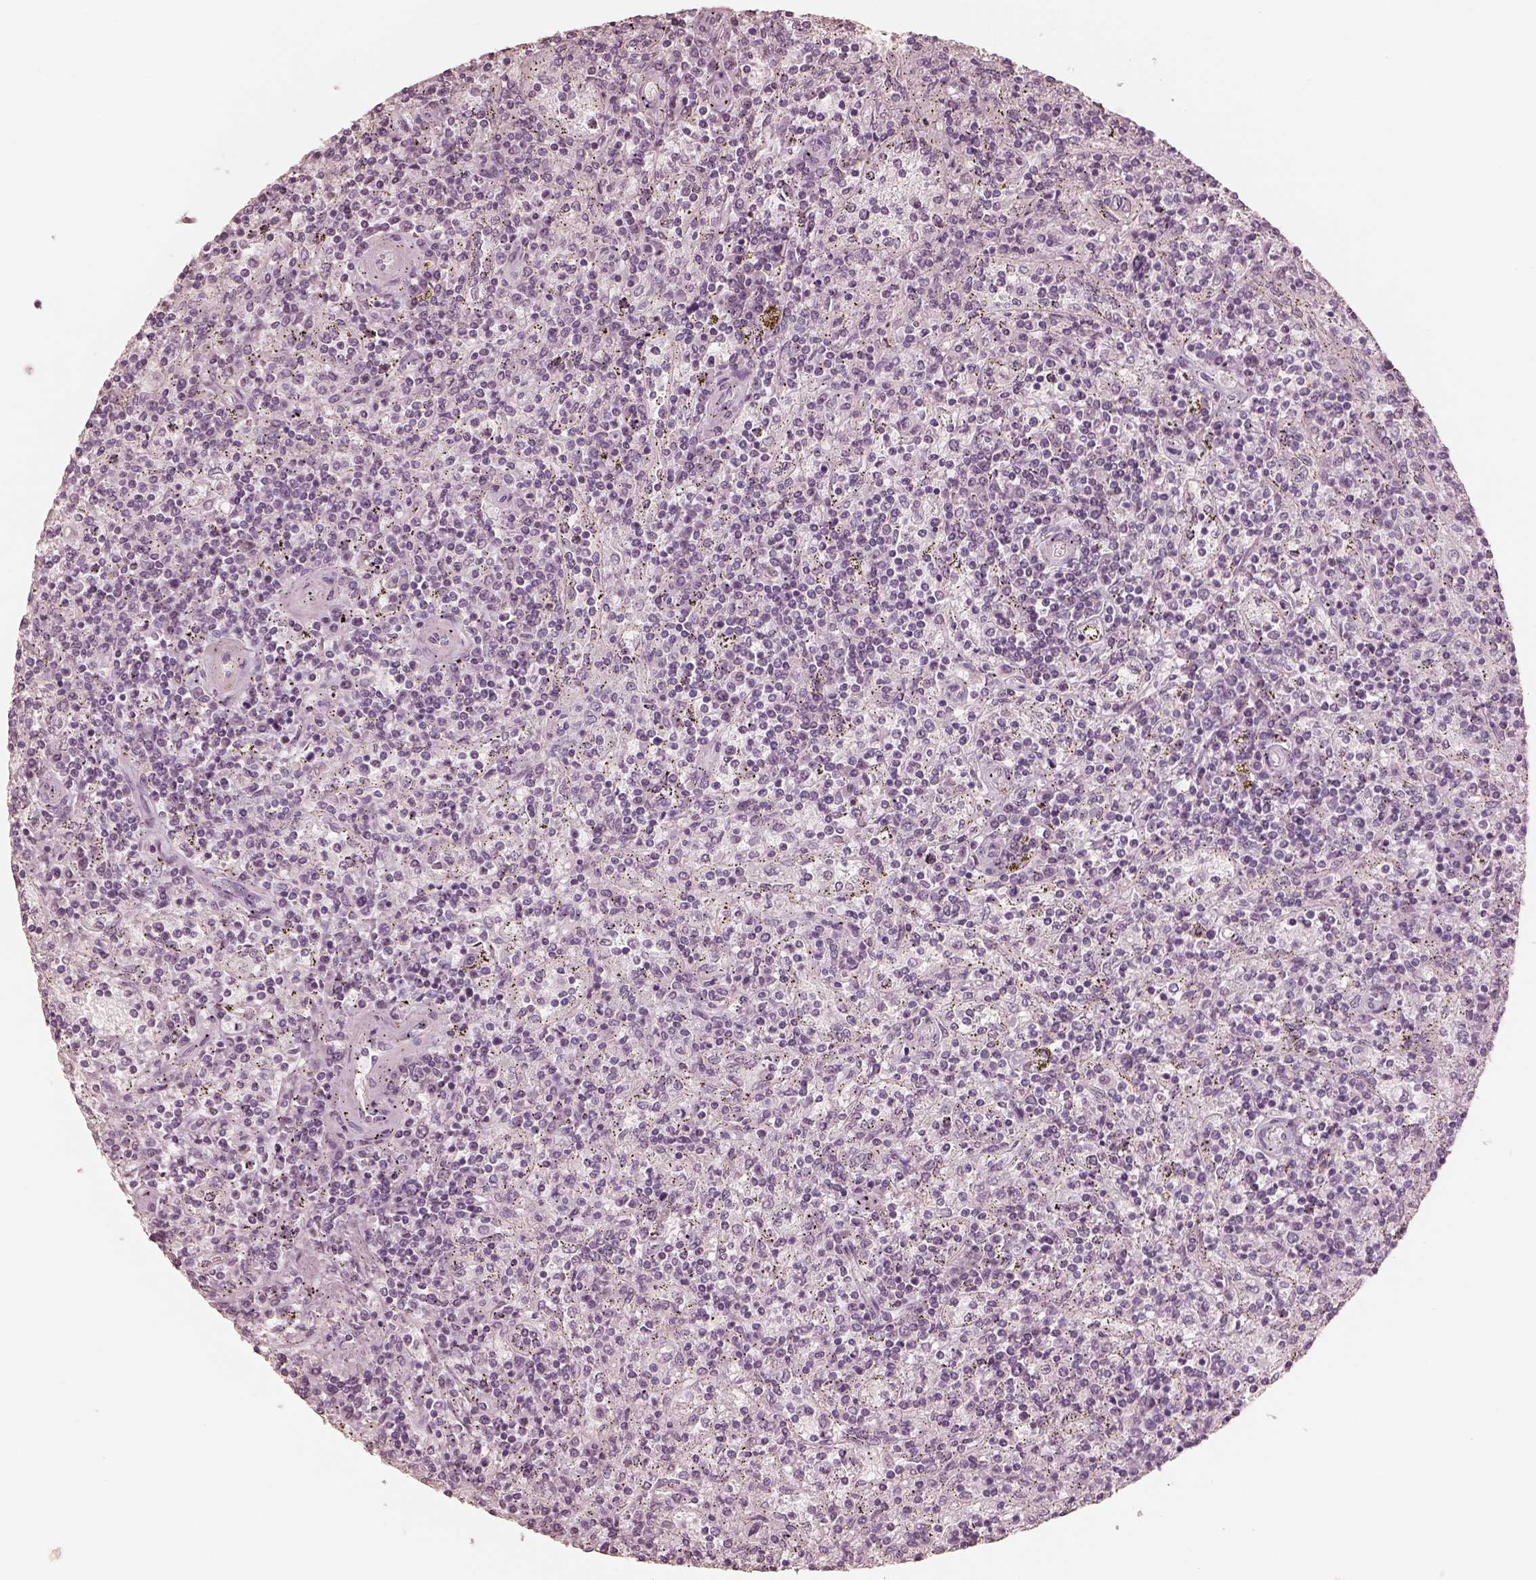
{"staining": {"intensity": "negative", "quantity": "none", "location": "none"}, "tissue": "lymphoma", "cell_type": "Tumor cells", "image_type": "cancer", "snomed": [{"axis": "morphology", "description": "Malignant lymphoma, non-Hodgkin's type, Low grade"}, {"axis": "topography", "description": "Spleen"}], "caption": "This is a micrograph of immunohistochemistry (IHC) staining of lymphoma, which shows no positivity in tumor cells.", "gene": "CALR3", "patient": {"sex": "male", "age": 62}}